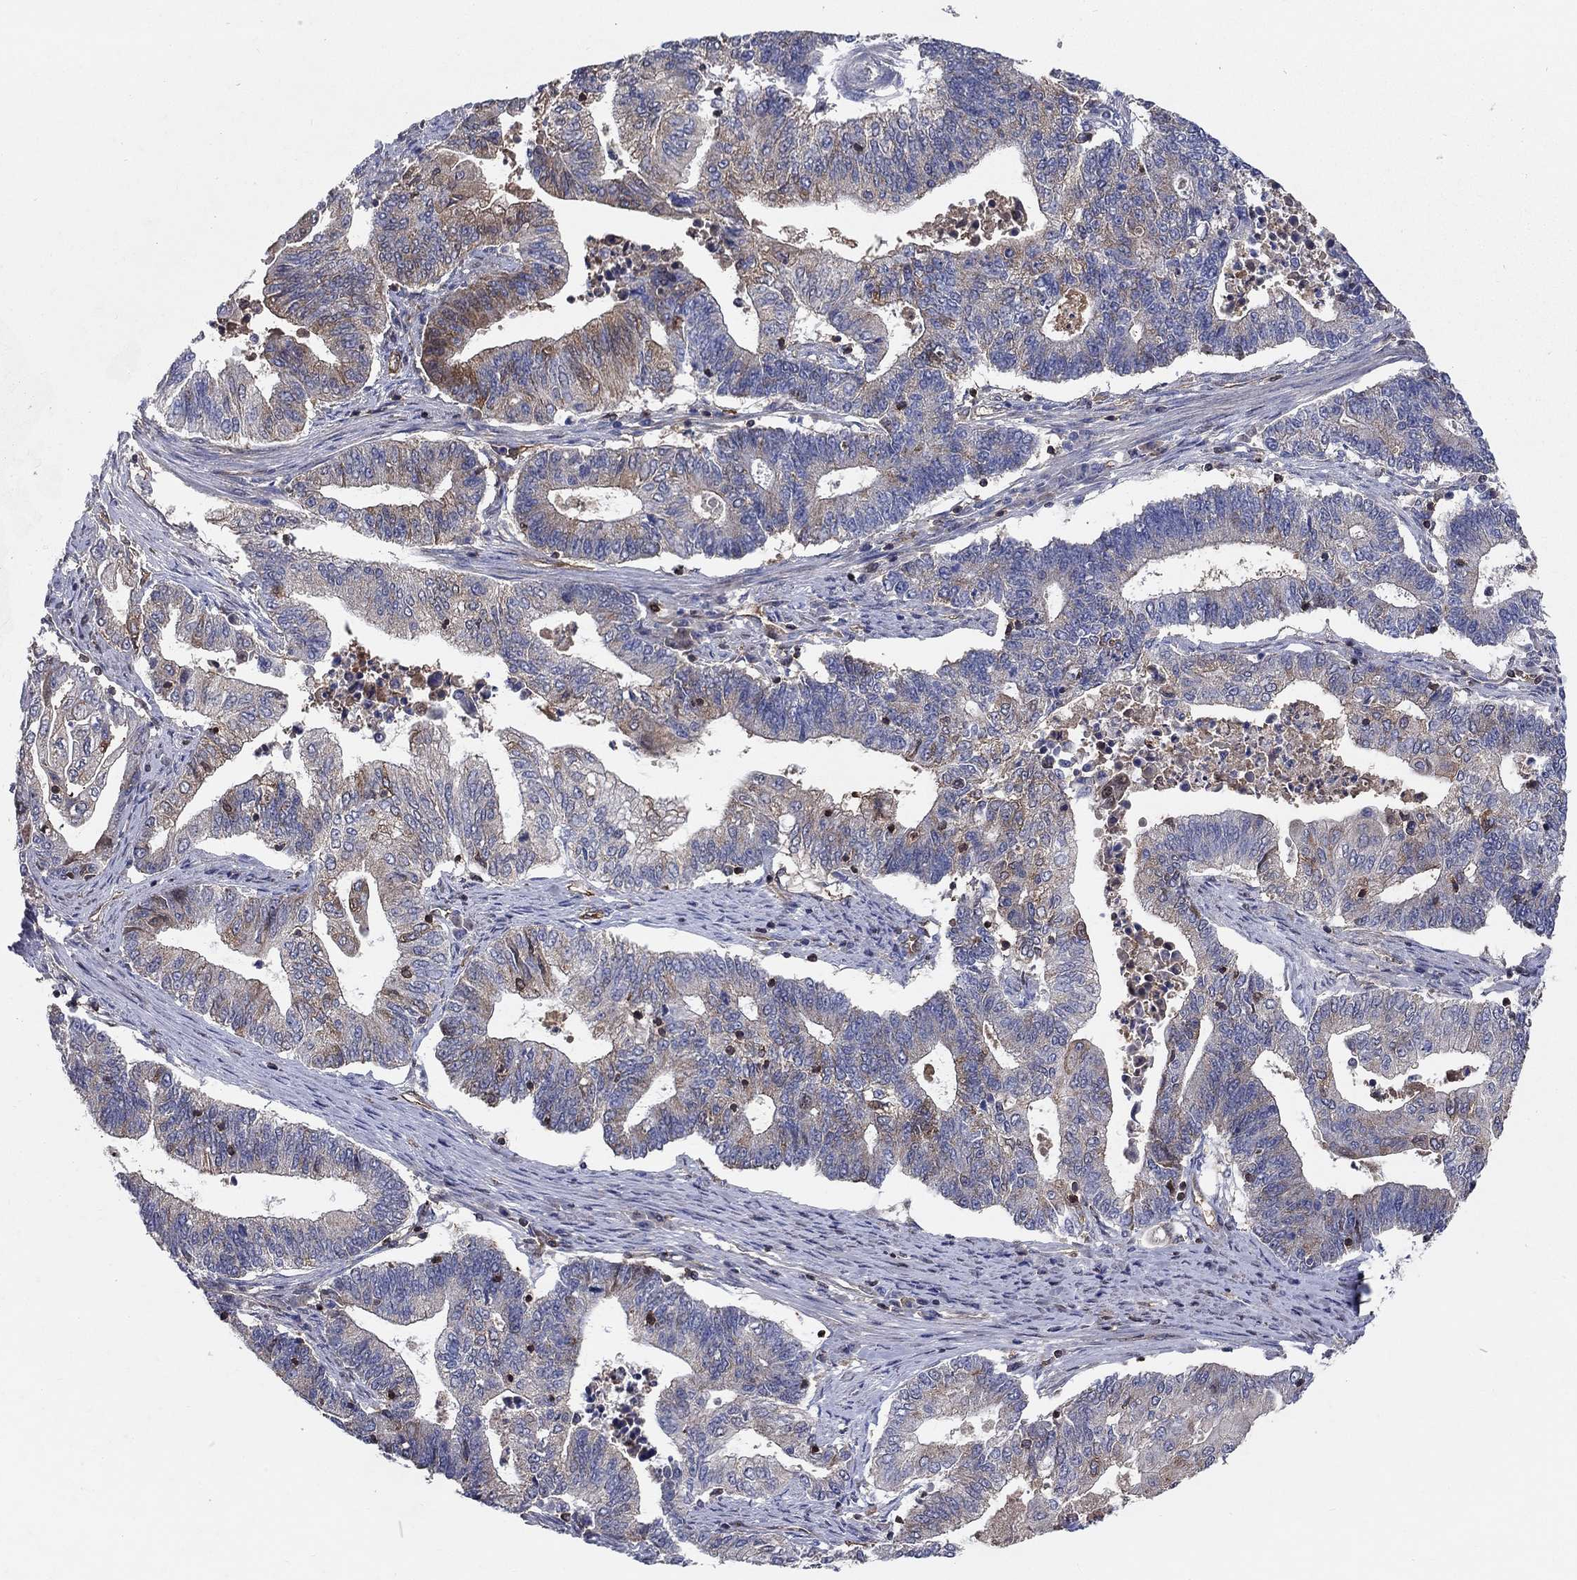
{"staining": {"intensity": "moderate", "quantity": "<25%", "location": "cytoplasmic/membranous"}, "tissue": "endometrial cancer", "cell_type": "Tumor cells", "image_type": "cancer", "snomed": [{"axis": "morphology", "description": "Adenocarcinoma, NOS"}, {"axis": "topography", "description": "Uterus"}, {"axis": "topography", "description": "Endometrium"}], "caption": "This is a histology image of IHC staining of endometrial cancer, which shows moderate staining in the cytoplasmic/membranous of tumor cells.", "gene": "AGFG2", "patient": {"sex": "female", "age": 54}}